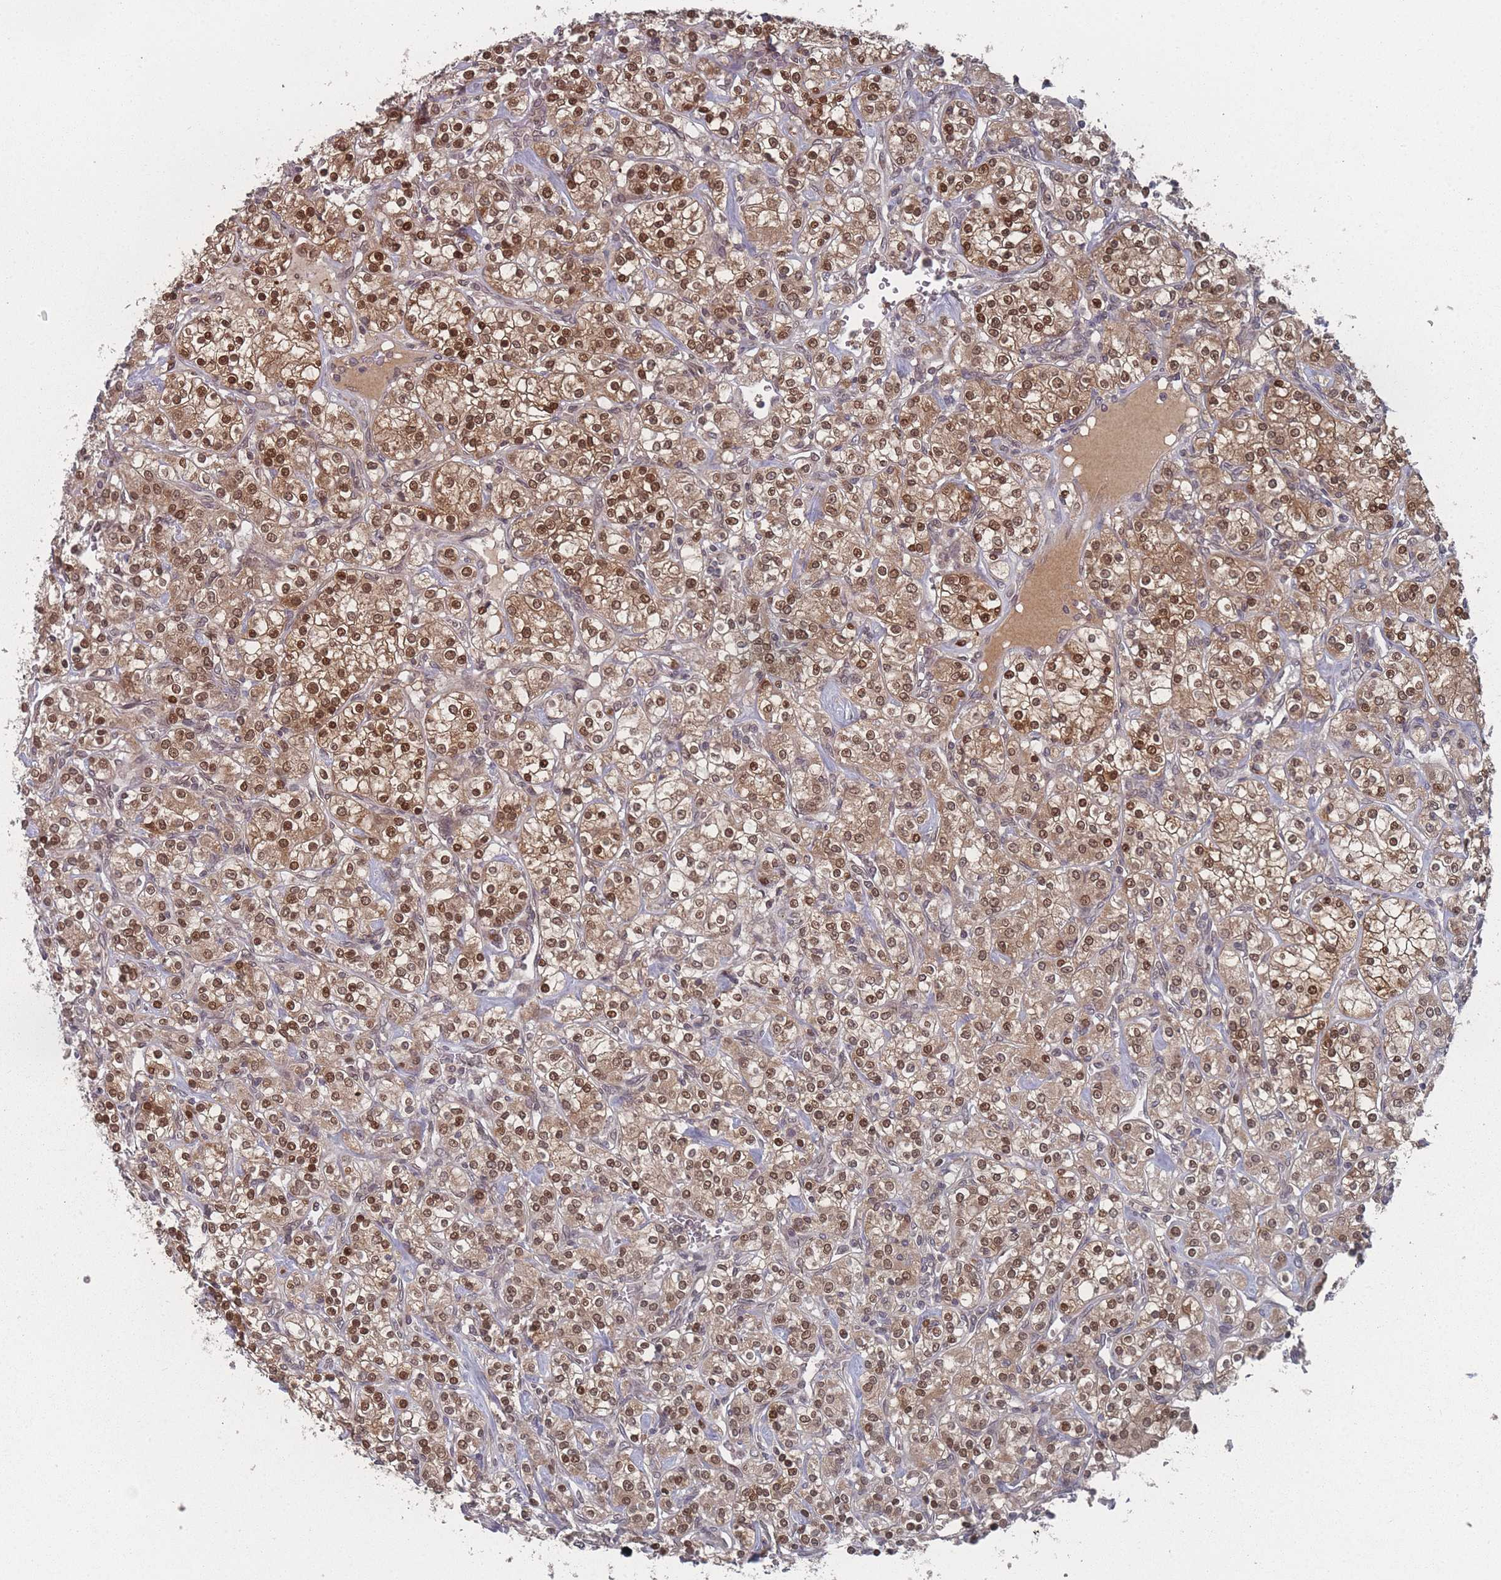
{"staining": {"intensity": "moderate", "quantity": ">75%", "location": "cytoplasmic/membranous,nuclear"}, "tissue": "renal cancer", "cell_type": "Tumor cells", "image_type": "cancer", "snomed": [{"axis": "morphology", "description": "Adenocarcinoma, NOS"}, {"axis": "topography", "description": "Kidney"}], "caption": "This image exhibits adenocarcinoma (renal) stained with immunohistochemistry (IHC) to label a protein in brown. The cytoplasmic/membranous and nuclear of tumor cells show moderate positivity for the protein. Nuclei are counter-stained blue.", "gene": "TBC1D25", "patient": {"sex": "male", "age": 77}}